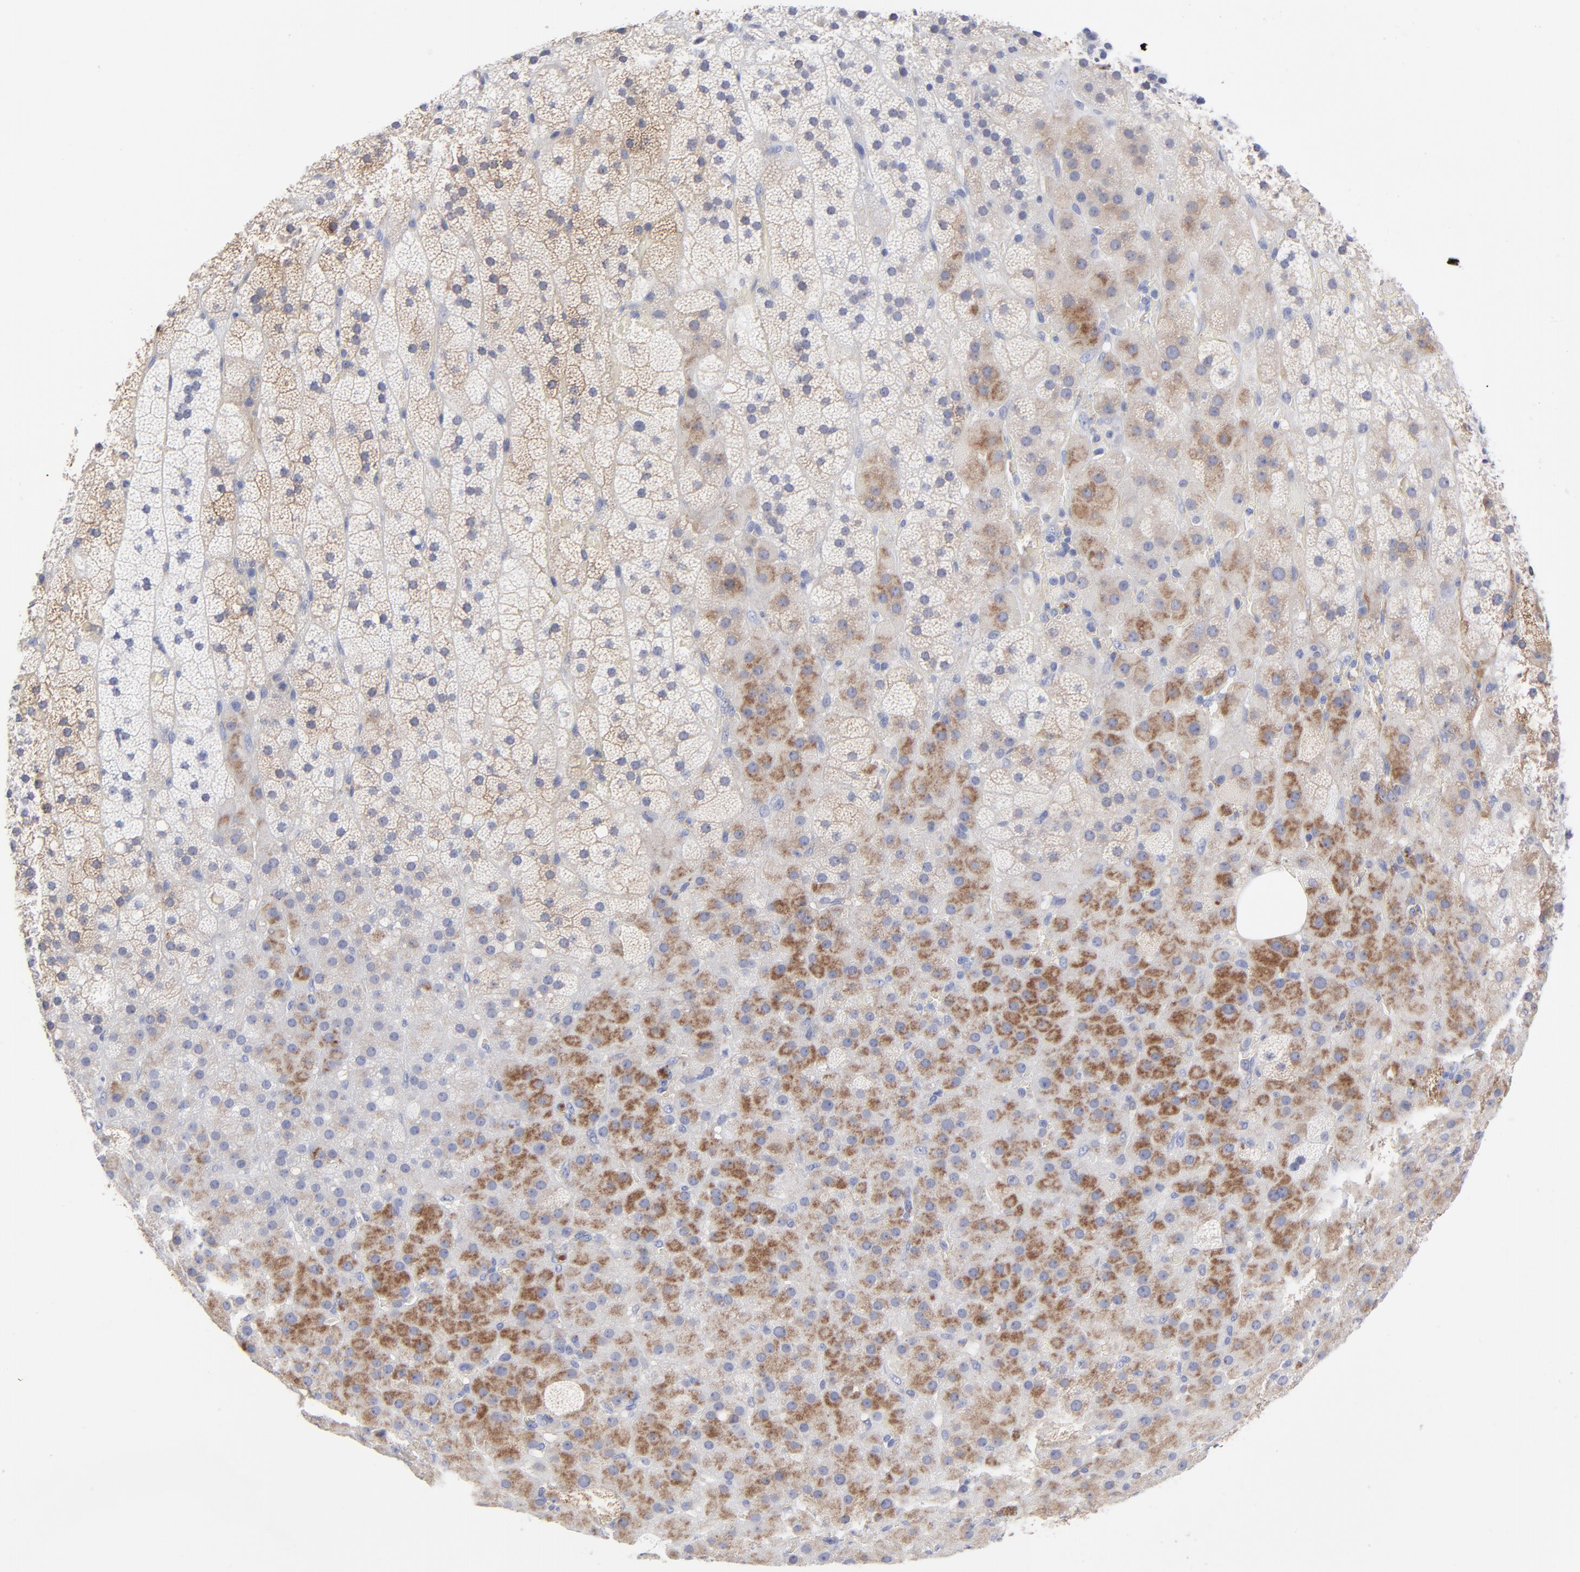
{"staining": {"intensity": "moderate", "quantity": "25%-75%", "location": "cytoplasmic/membranous"}, "tissue": "adrenal gland", "cell_type": "Glandular cells", "image_type": "normal", "snomed": [{"axis": "morphology", "description": "Normal tissue, NOS"}, {"axis": "topography", "description": "Adrenal gland"}], "caption": "Protein expression analysis of benign human adrenal gland reveals moderate cytoplasmic/membranous positivity in approximately 25%-75% of glandular cells.", "gene": "CILP", "patient": {"sex": "male", "age": 35}}